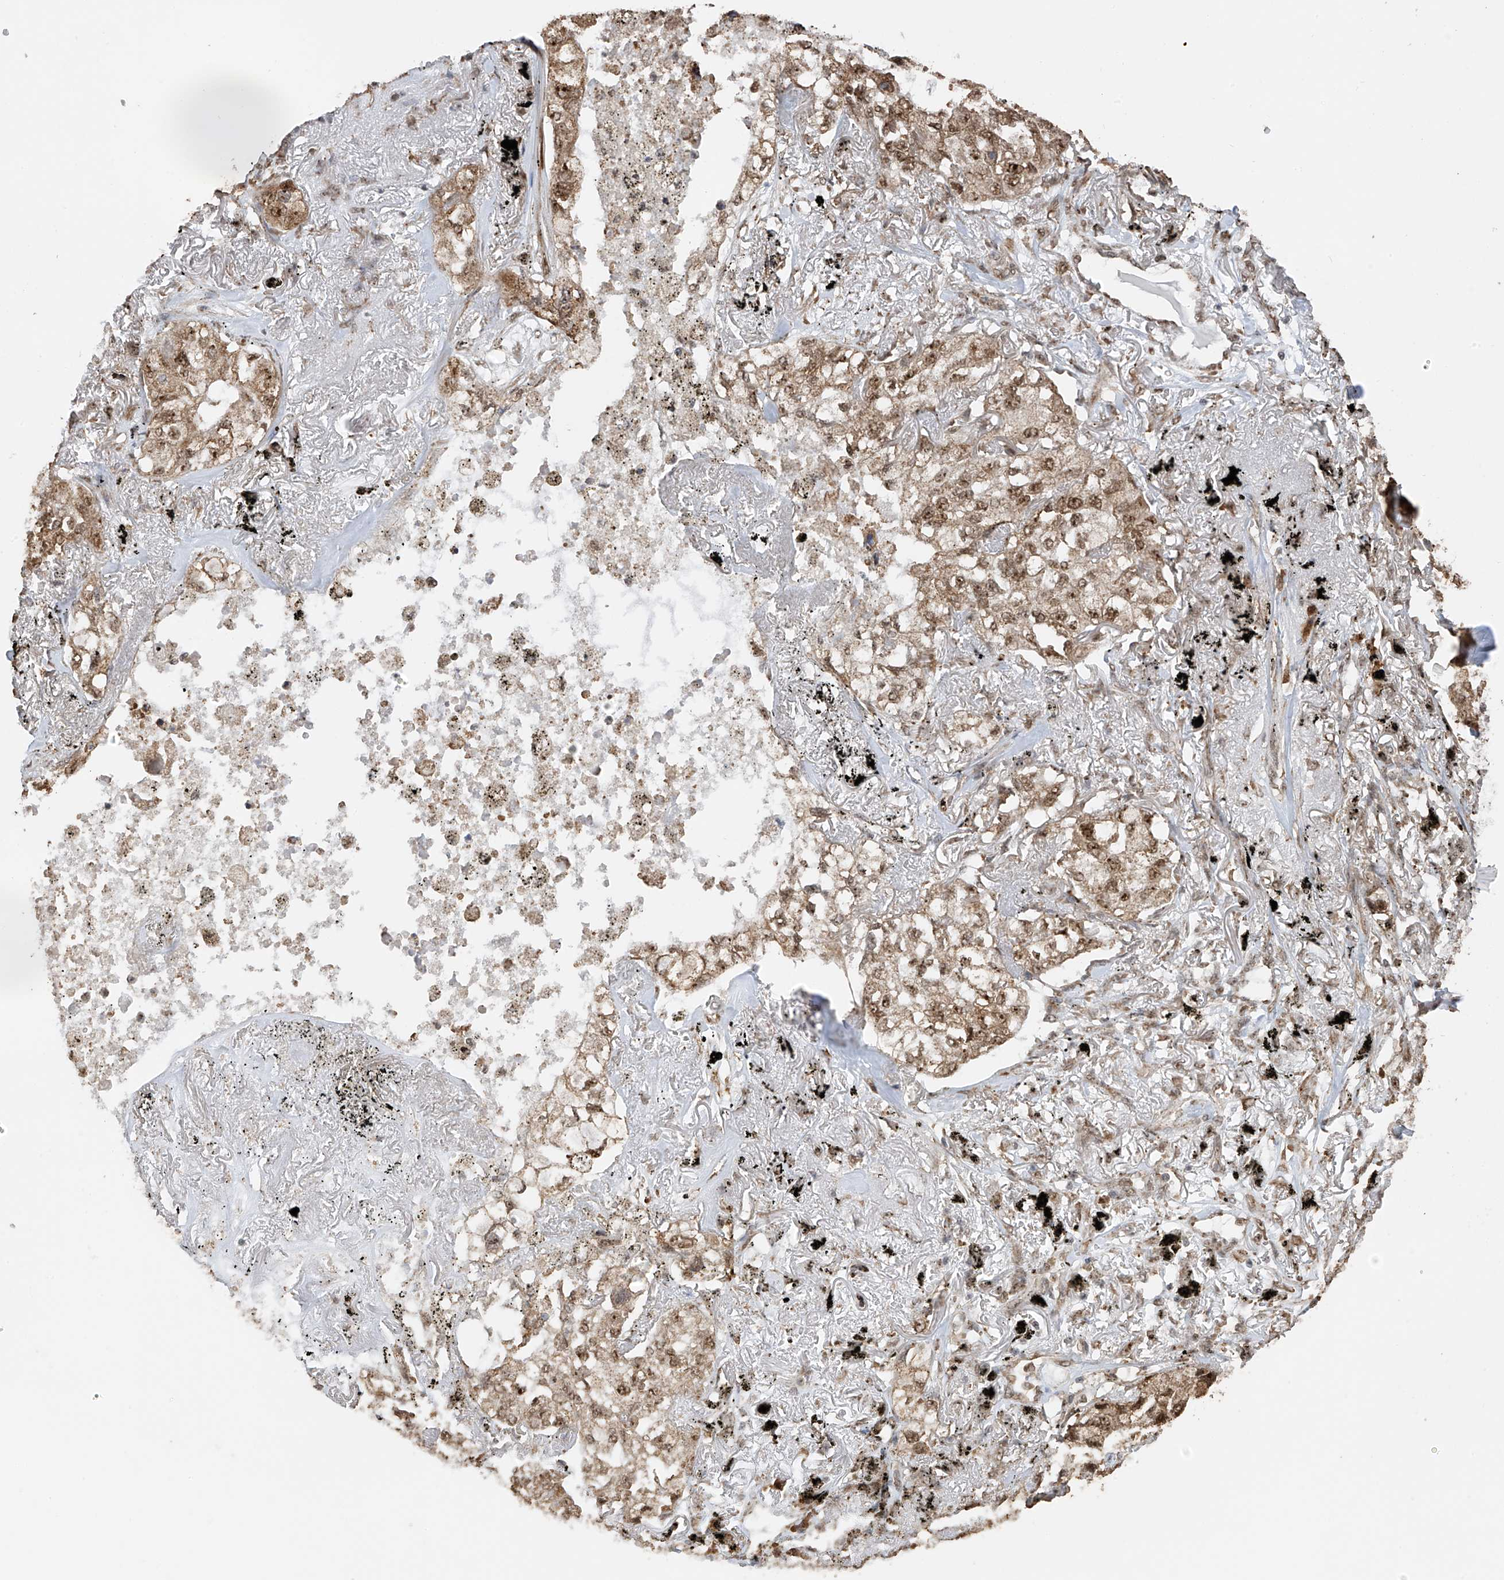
{"staining": {"intensity": "moderate", "quantity": ">75%", "location": "cytoplasmic/membranous,nuclear"}, "tissue": "lung cancer", "cell_type": "Tumor cells", "image_type": "cancer", "snomed": [{"axis": "morphology", "description": "Adenocarcinoma, NOS"}, {"axis": "topography", "description": "Lung"}], "caption": "Immunohistochemical staining of human adenocarcinoma (lung) demonstrates medium levels of moderate cytoplasmic/membranous and nuclear expression in approximately >75% of tumor cells. (IHC, brightfield microscopy, high magnification).", "gene": "ERLEC1", "patient": {"sex": "male", "age": 65}}